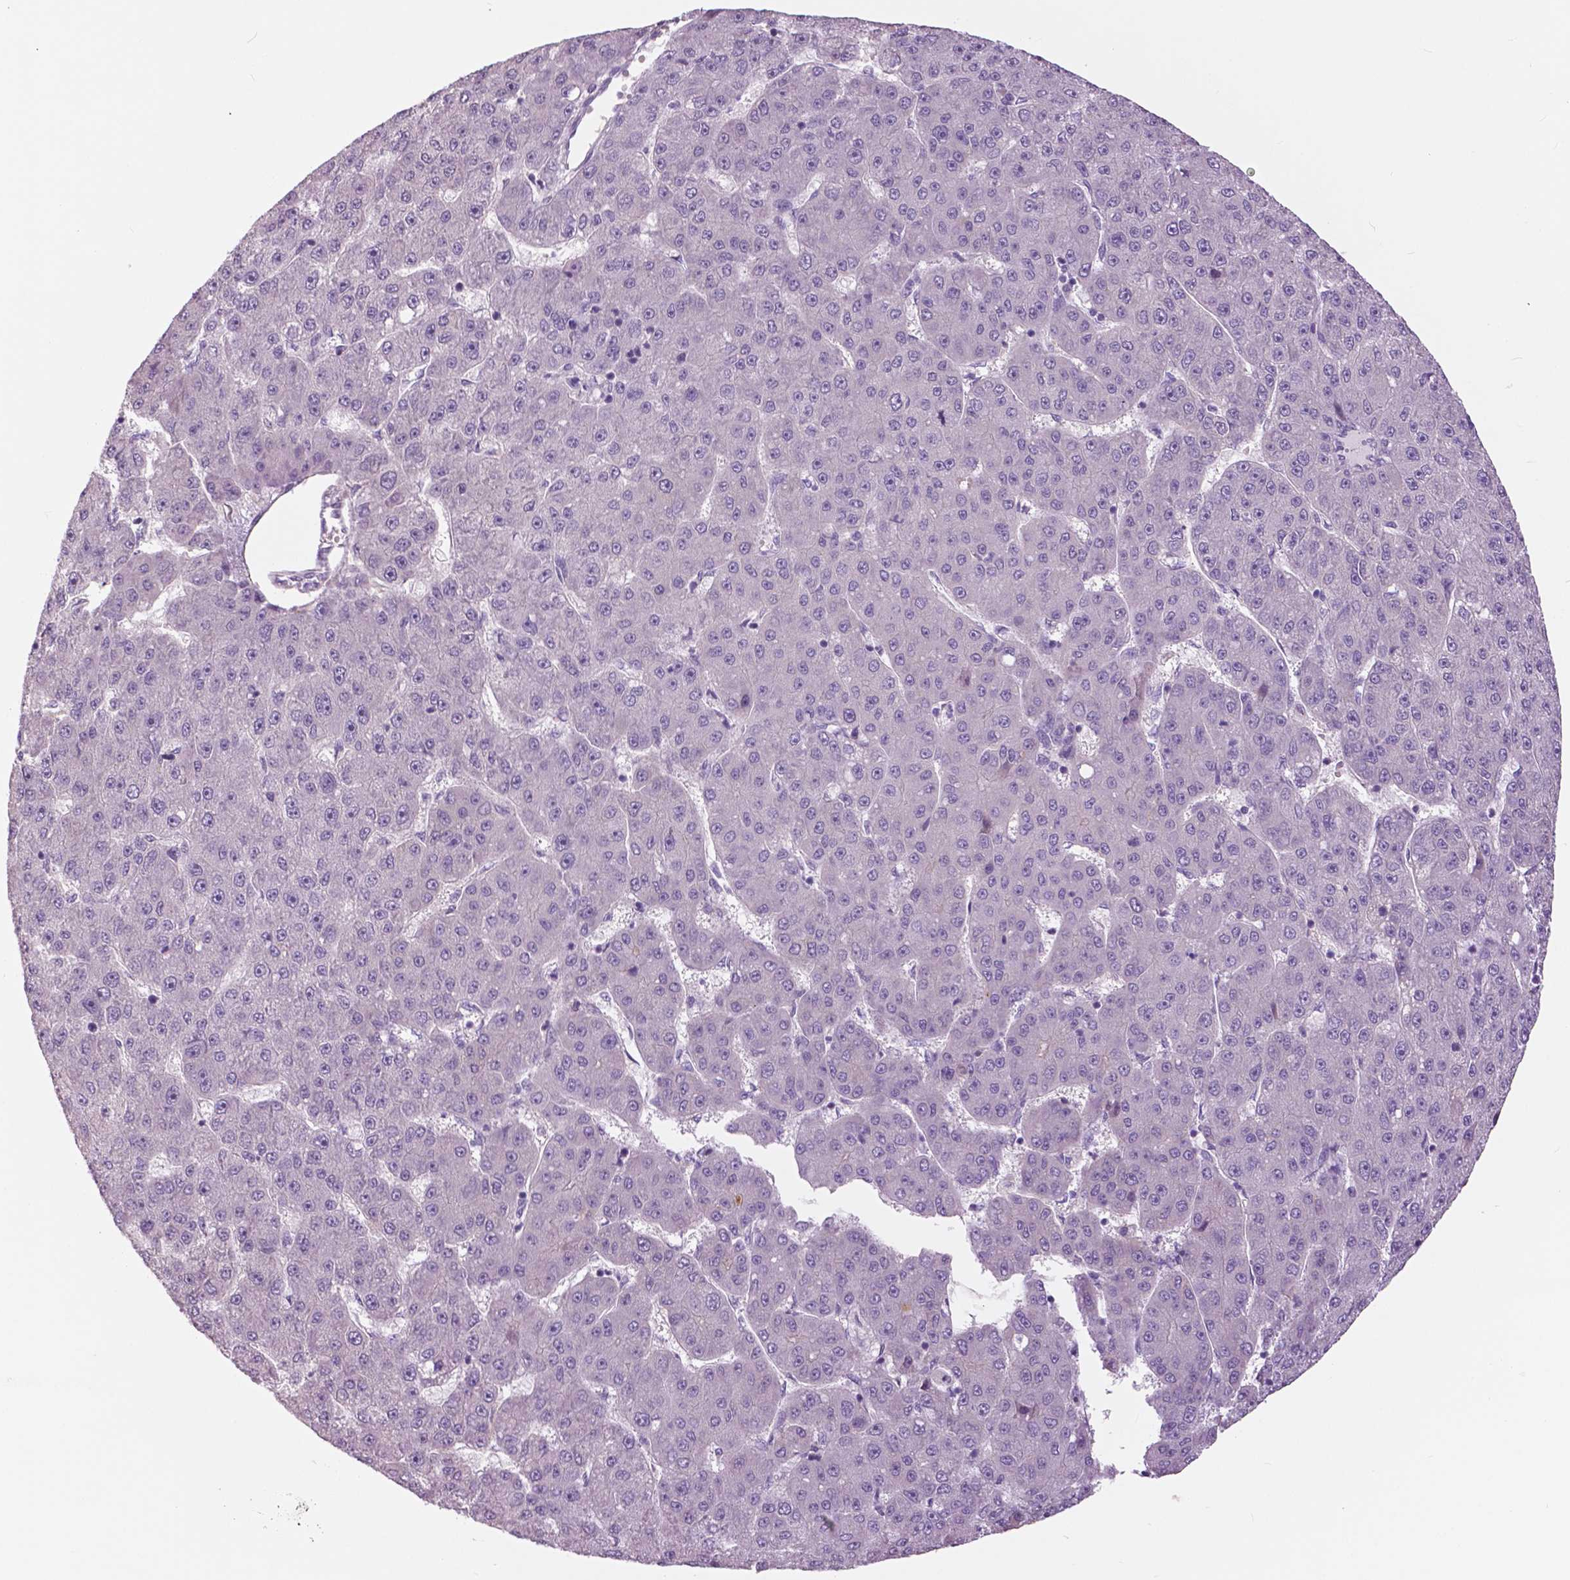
{"staining": {"intensity": "negative", "quantity": "none", "location": "none"}, "tissue": "liver cancer", "cell_type": "Tumor cells", "image_type": "cancer", "snomed": [{"axis": "morphology", "description": "Carcinoma, Hepatocellular, NOS"}, {"axis": "topography", "description": "Liver"}], "caption": "A high-resolution micrograph shows IHC staining of liver hepatocellular carcinoma, which demonstrates no significant expression in tumor cells. (Brightfield microscopy of DAB (3,3'-diaminobenzidine) immunohistochemistry (IHC) at high magnification).", "gene": "SERPINI1", "patient": {"sex": "male", "age": 67}}